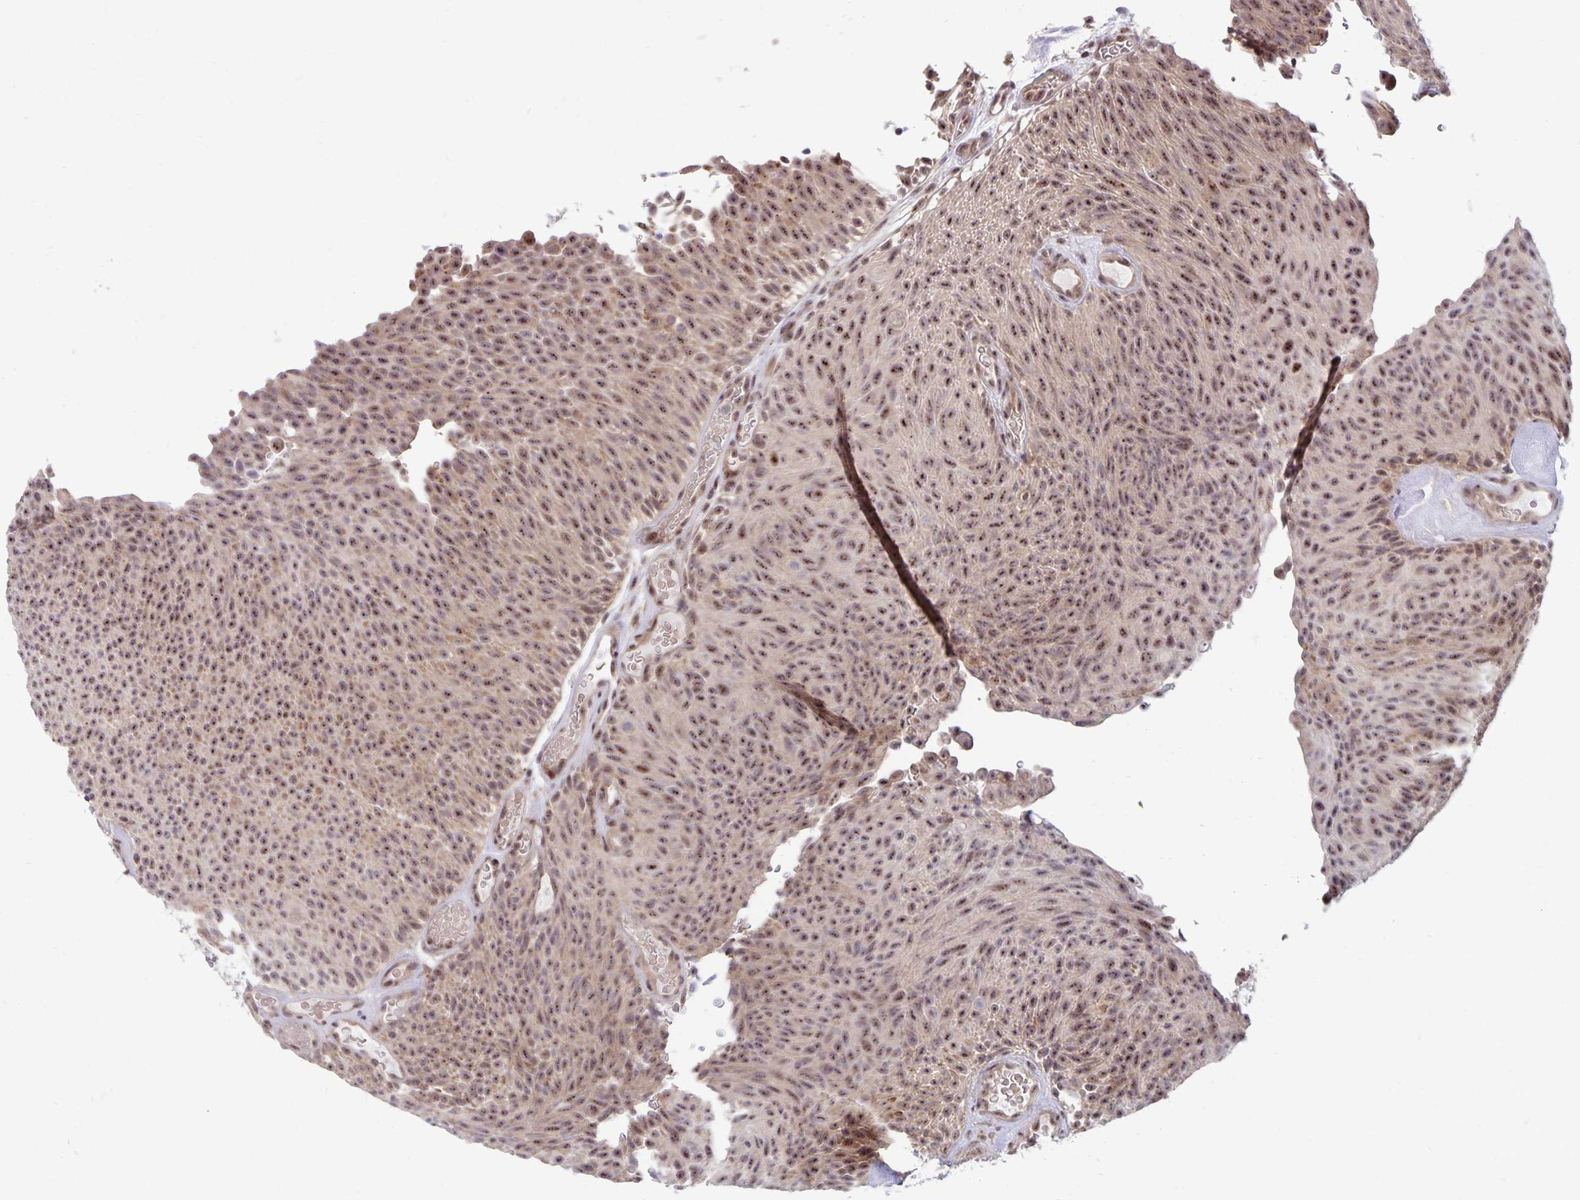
{"staining": {"intensity": "moderate", "quantity": ">75%", "location": "nuclear"}, "tissue": "urothelial cancer", "cell_type": "Tumor cells", "image_type": "cancer", "snomed": [{"axis": "morphology", "description": "Urothelial carcinoma, Low grade"}, {"axis": "topography", "description": "Urinary bladder"}], "caption": "The histopathology image exhibits immunohistochemical staining of urothelial carcinoma (low-grade). There is moderate nuclear positivity is appreciated in approximately >75% of tumor cells. The protein of interest is shown in brown color, while the nuclei are stained blue.", "gene": "EXOC6B", "patient": {"sex": "male", "age": 78}}